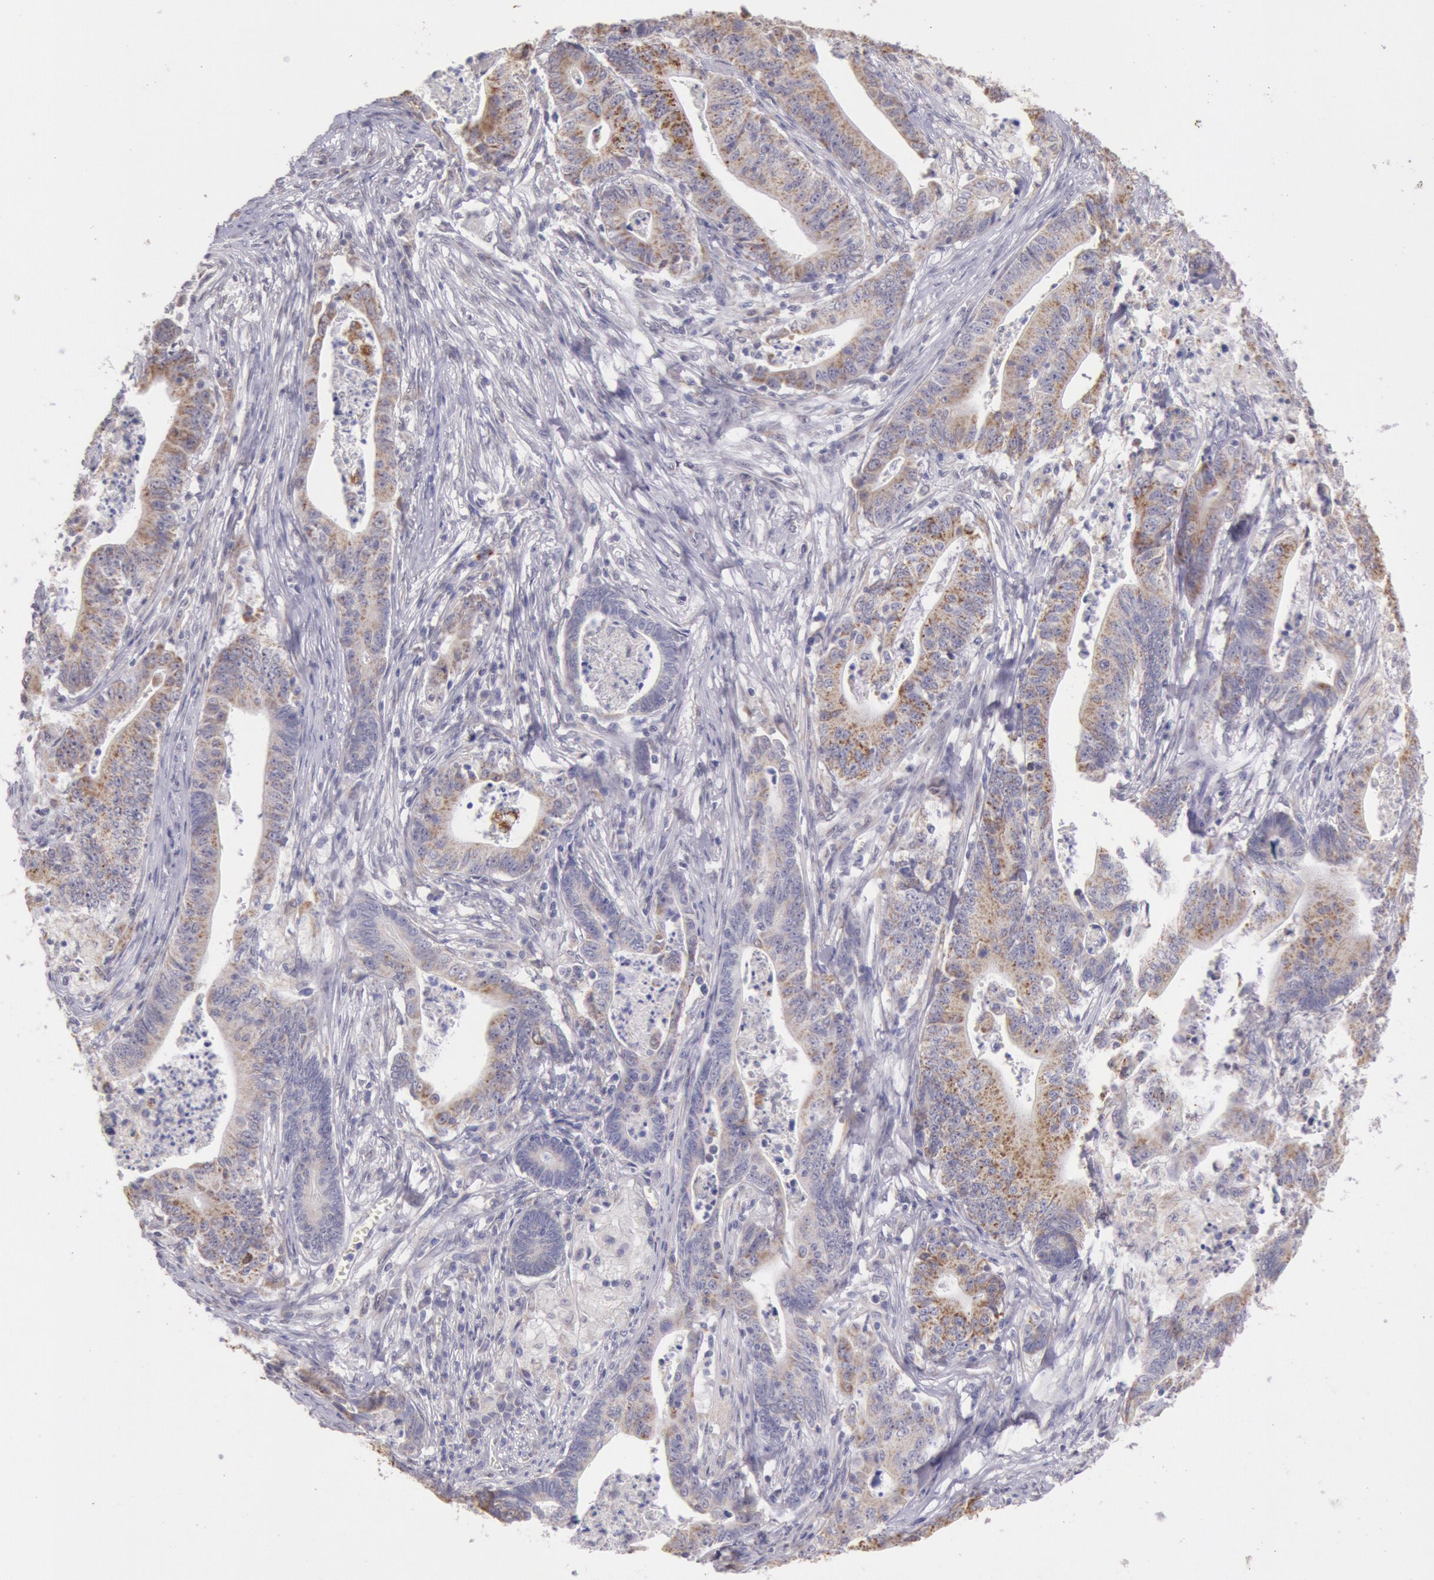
{"staining": {"intensity": "weak", "quantity": ">75%", "location": "cytoplasmic/membranous"}, "tissue": "stomach cancer", "cell_type": "Tumor cells", "image_type": "cancer", "snomed": [{"axis": "morphology", "description": "Adenocarcinoma, NOS"}, {"axis": "topography", "description": "Stomach, lower"}], "caption": "This photomicrograph demonstrates stomach cancer (adenocarcinoma) stained with immunohistochemistry (IHC) to label a protein in brown. The cytoplasmic/membranous of tumor cells show weak positivity for the protein. Nuclei are counter-stained blue.", "gene": "FRMD6", "patient": {"sex": "female", "age": 86}}